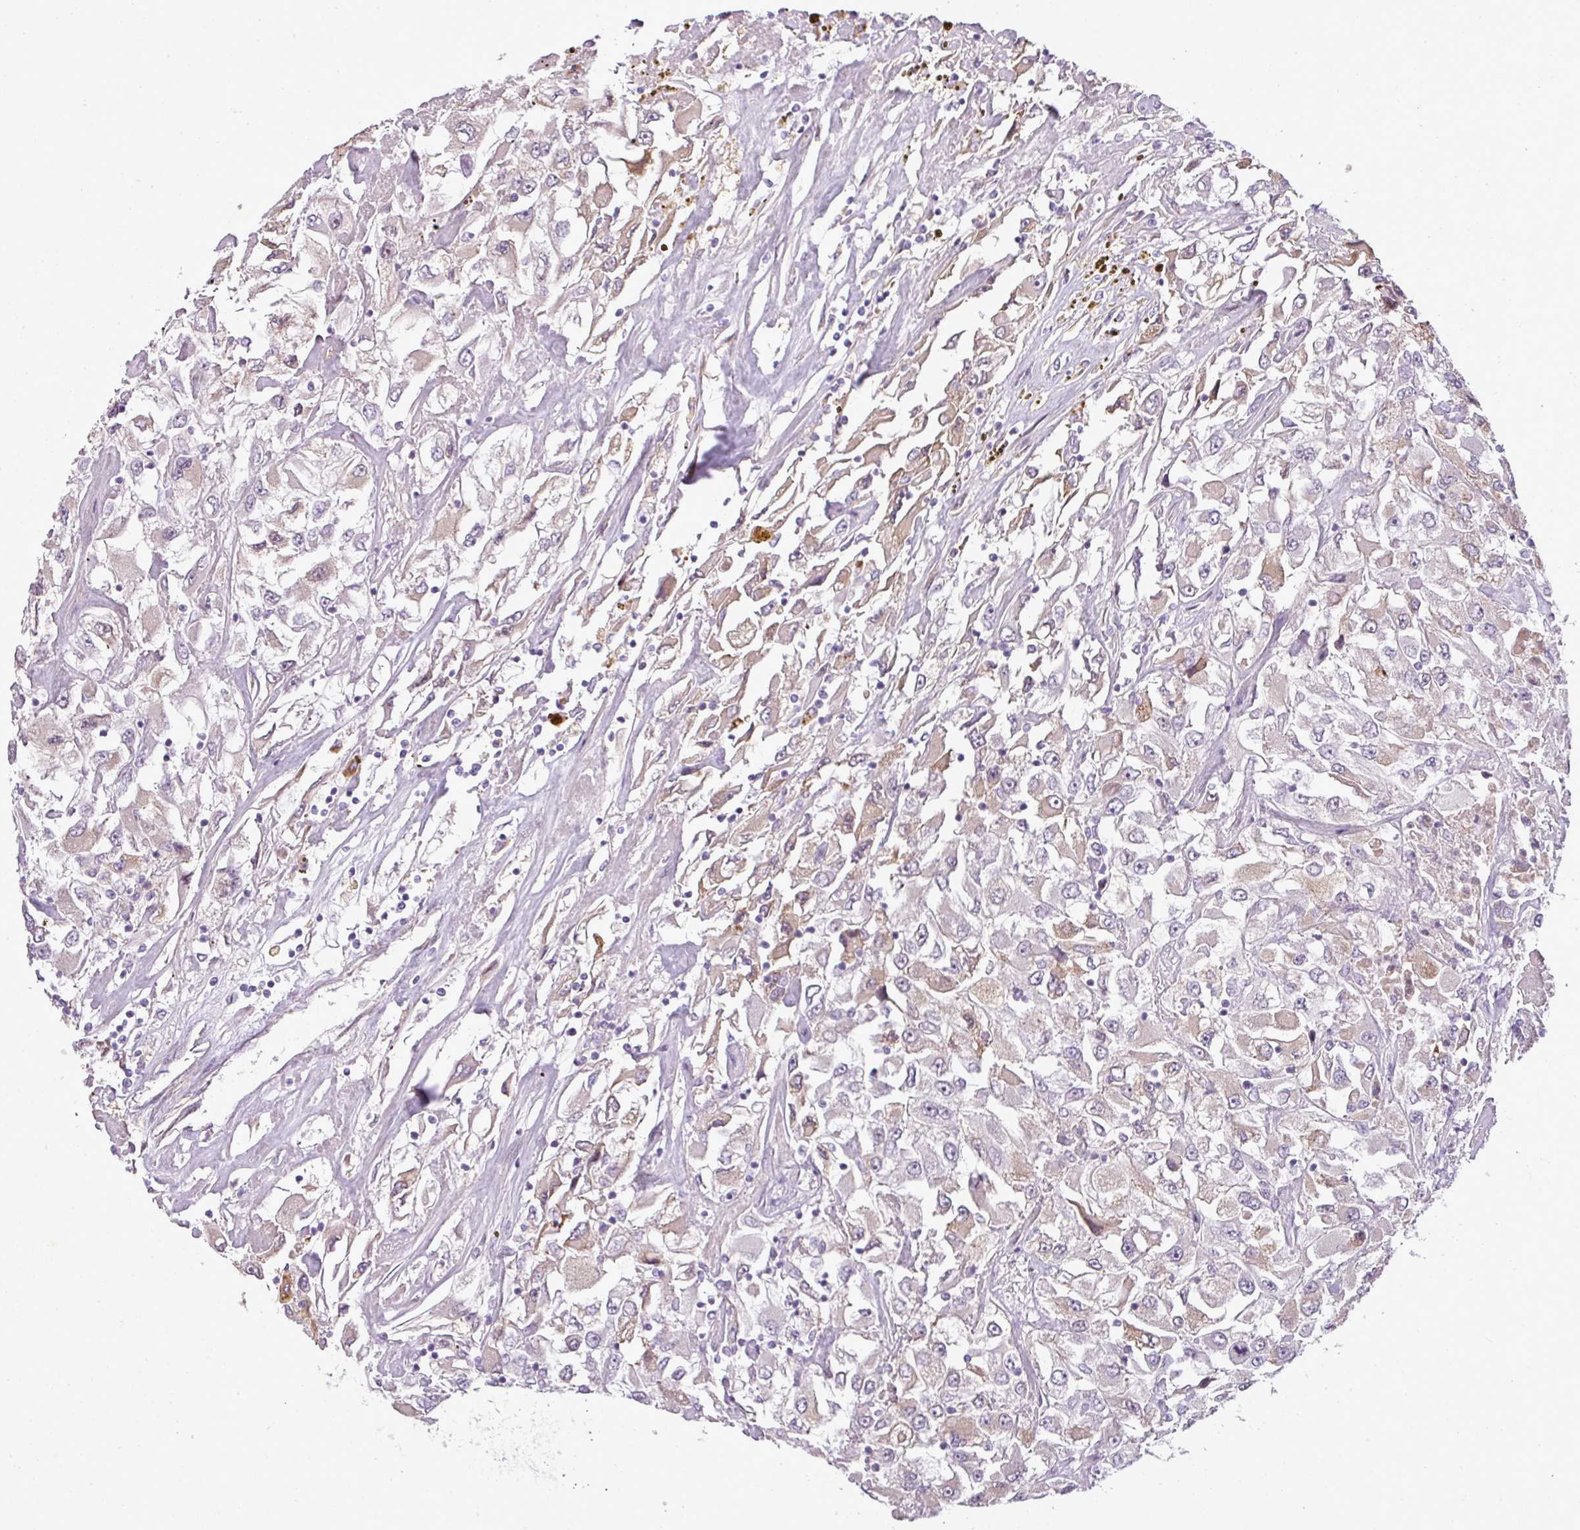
{"staining": {"intensity": "weak", "quantity": "<25%", "location": "cytoplasmic/membranous"}, "tissue": "renal cancer", "cell_type": "Tumor cells", "image_type": "cancer", "snomed": [{"axis": "morphology", "description": "Adenocarcinoma, NOS"}, {"axis": "topography", "description": "Kidney"}], "caption": "Tumor cells show no significant positivity in renal cancer.", "gene": "C4B", "patient": {"sex": "female", "age": 52}}